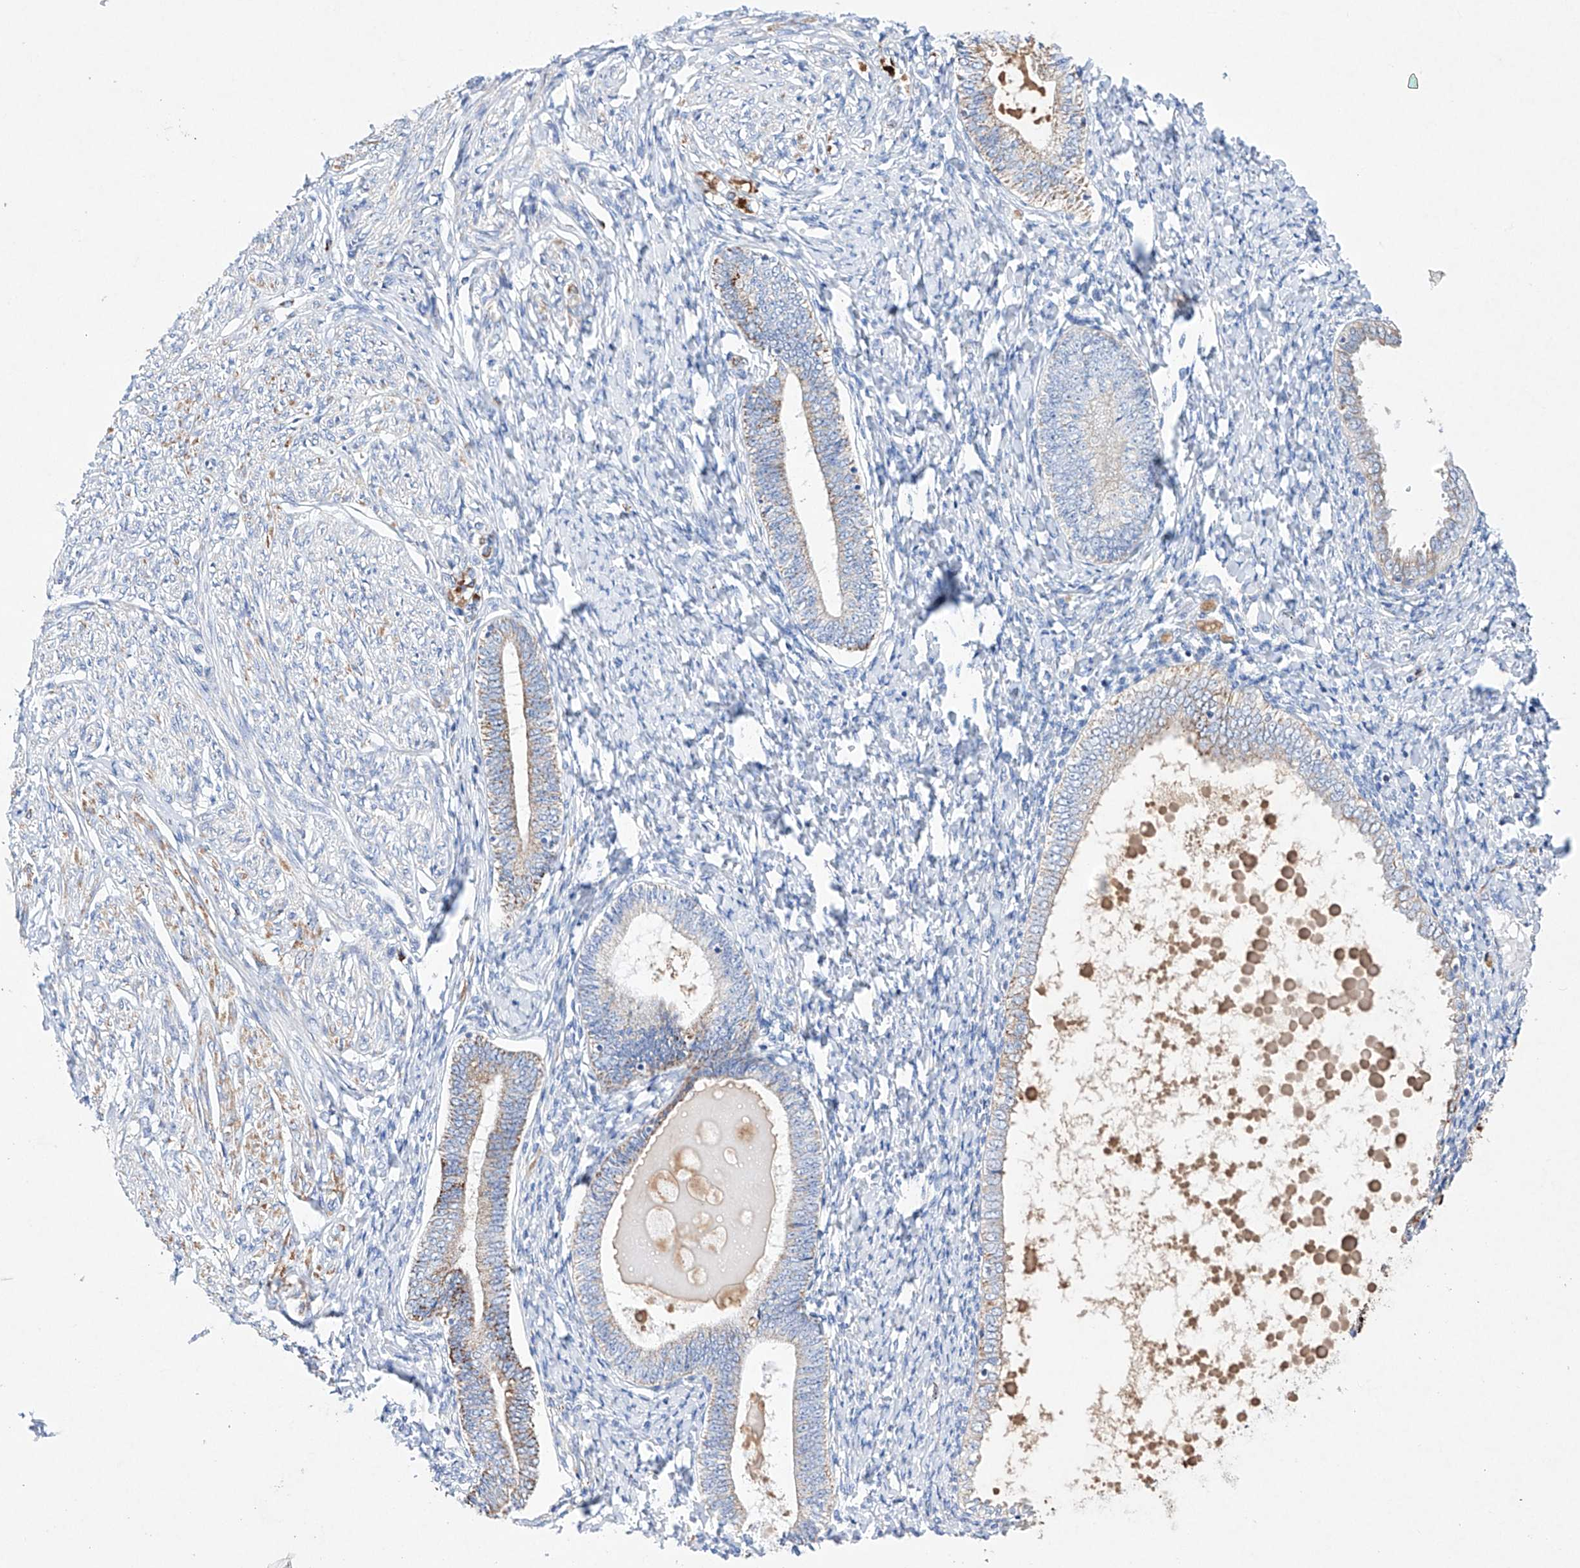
{"staining": {"intensity": "negative", "quantity": "none", "location": "none"}, "tissue": "endometrium", "cell_type": "Cells in endometrial stroma", "image_type": "normal", "snomed": [{"axis": "morphology", "description": "Normal tissue, NOS"}, {"axis": "topography", "description": "Endometrium"}], "caption": "Endometrium stained for a protein using IHC displays no expression cells in endometrial stroma.", "gene": "NRROS", "patient": {"sex": "female", "age": 72}}